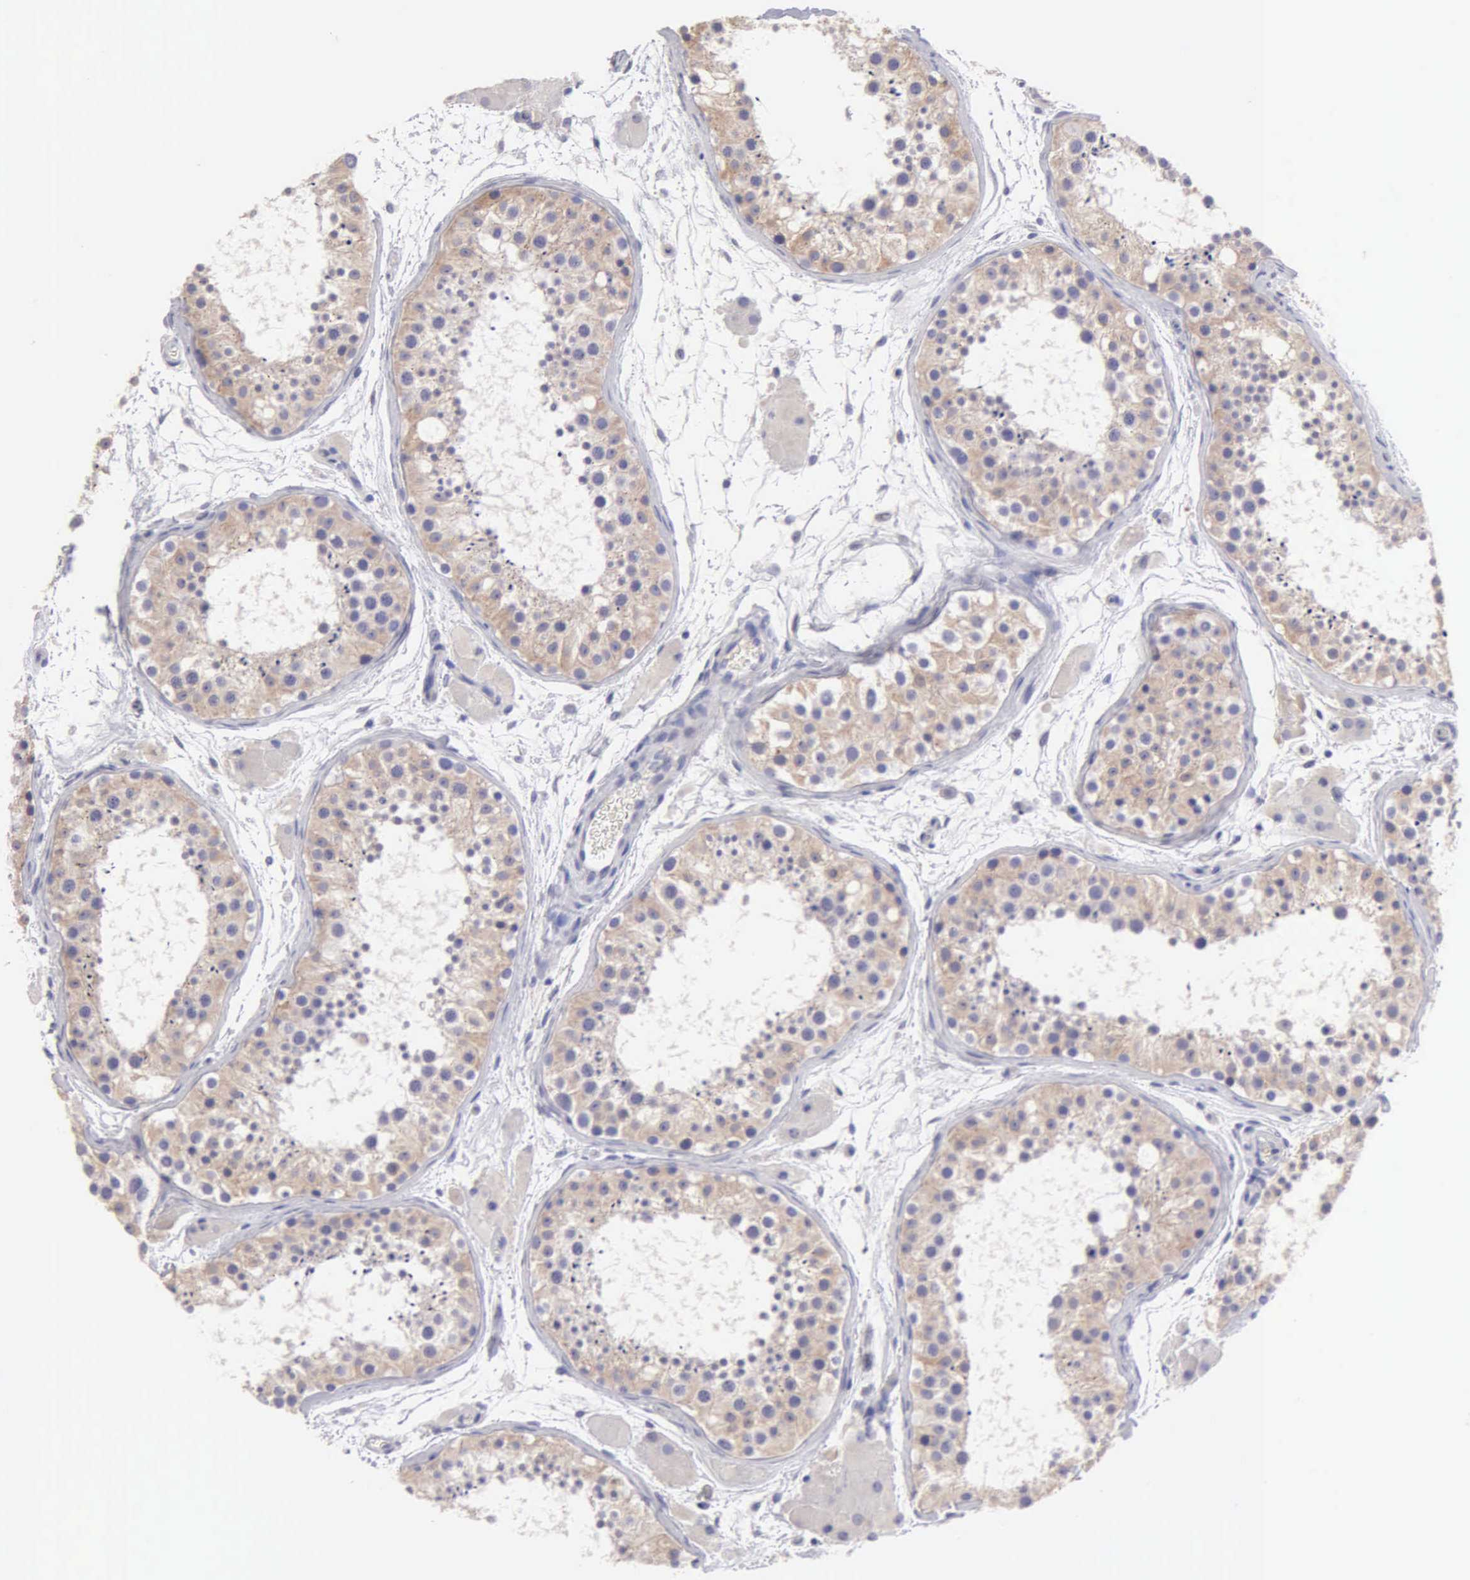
{"staining": {"intensity": "weak", "quantity": ">75%", "location": "cytoplasmic/membranous"}, "tissue": "testis", "cell_type": "Cells in seminiferous ducts", "image_type": "normal", "snomed": [{"axis": "morphology", "description": "Normal tissue, NOS"}, {"axis": "topography", "description": "Testis"}], "caption": "Cells in seminiferous ducts exhibit low levels of weak cytoplasmic/membranous expression in about >75% of cells in normal testis. Ihc stains the protein of interest in brown and the nuclei are stained blue.", "gene": "APP", "patient": {"sex": "male", "age": 29}}